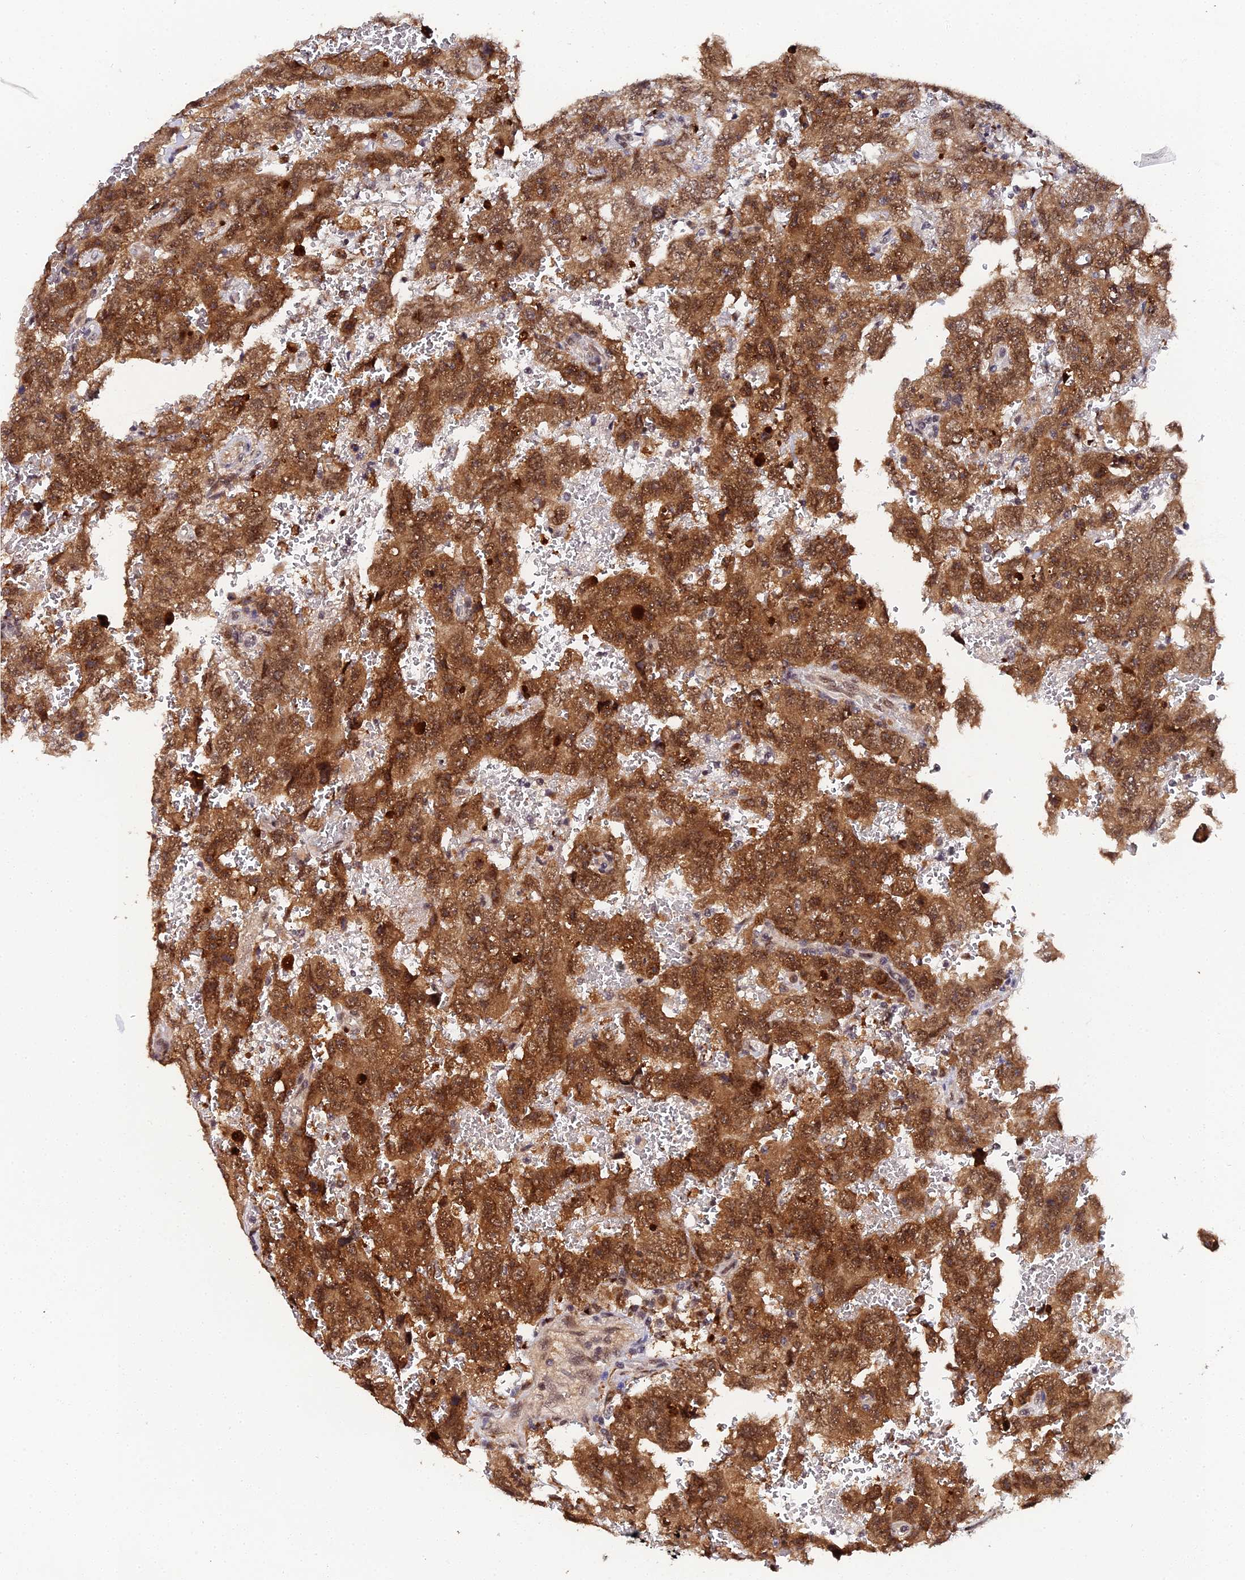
{"staining": {"intensity": "strong", "quantity": ">75%", "location": "cytoplasmic/membranous,nuclear"}, "tissue": "testis cancer", "cell_type": "Tumor cells", "image_type": "cancer", "snomed": [{"axis": "morphology", "description": "Carcinoma, Embryonal, NOS"}, {"axis": "topography", "description": "Testis"}], "caption": "There is high levels of strong cytoplasmic/membranous and nuclear positivity in tumor cells of testis embryonal carcinoma, as demonstrated by immunohistochemical staining (brown color).", "gene": "MAGOHB", "patient": {"sex": "male", "age": 45}}